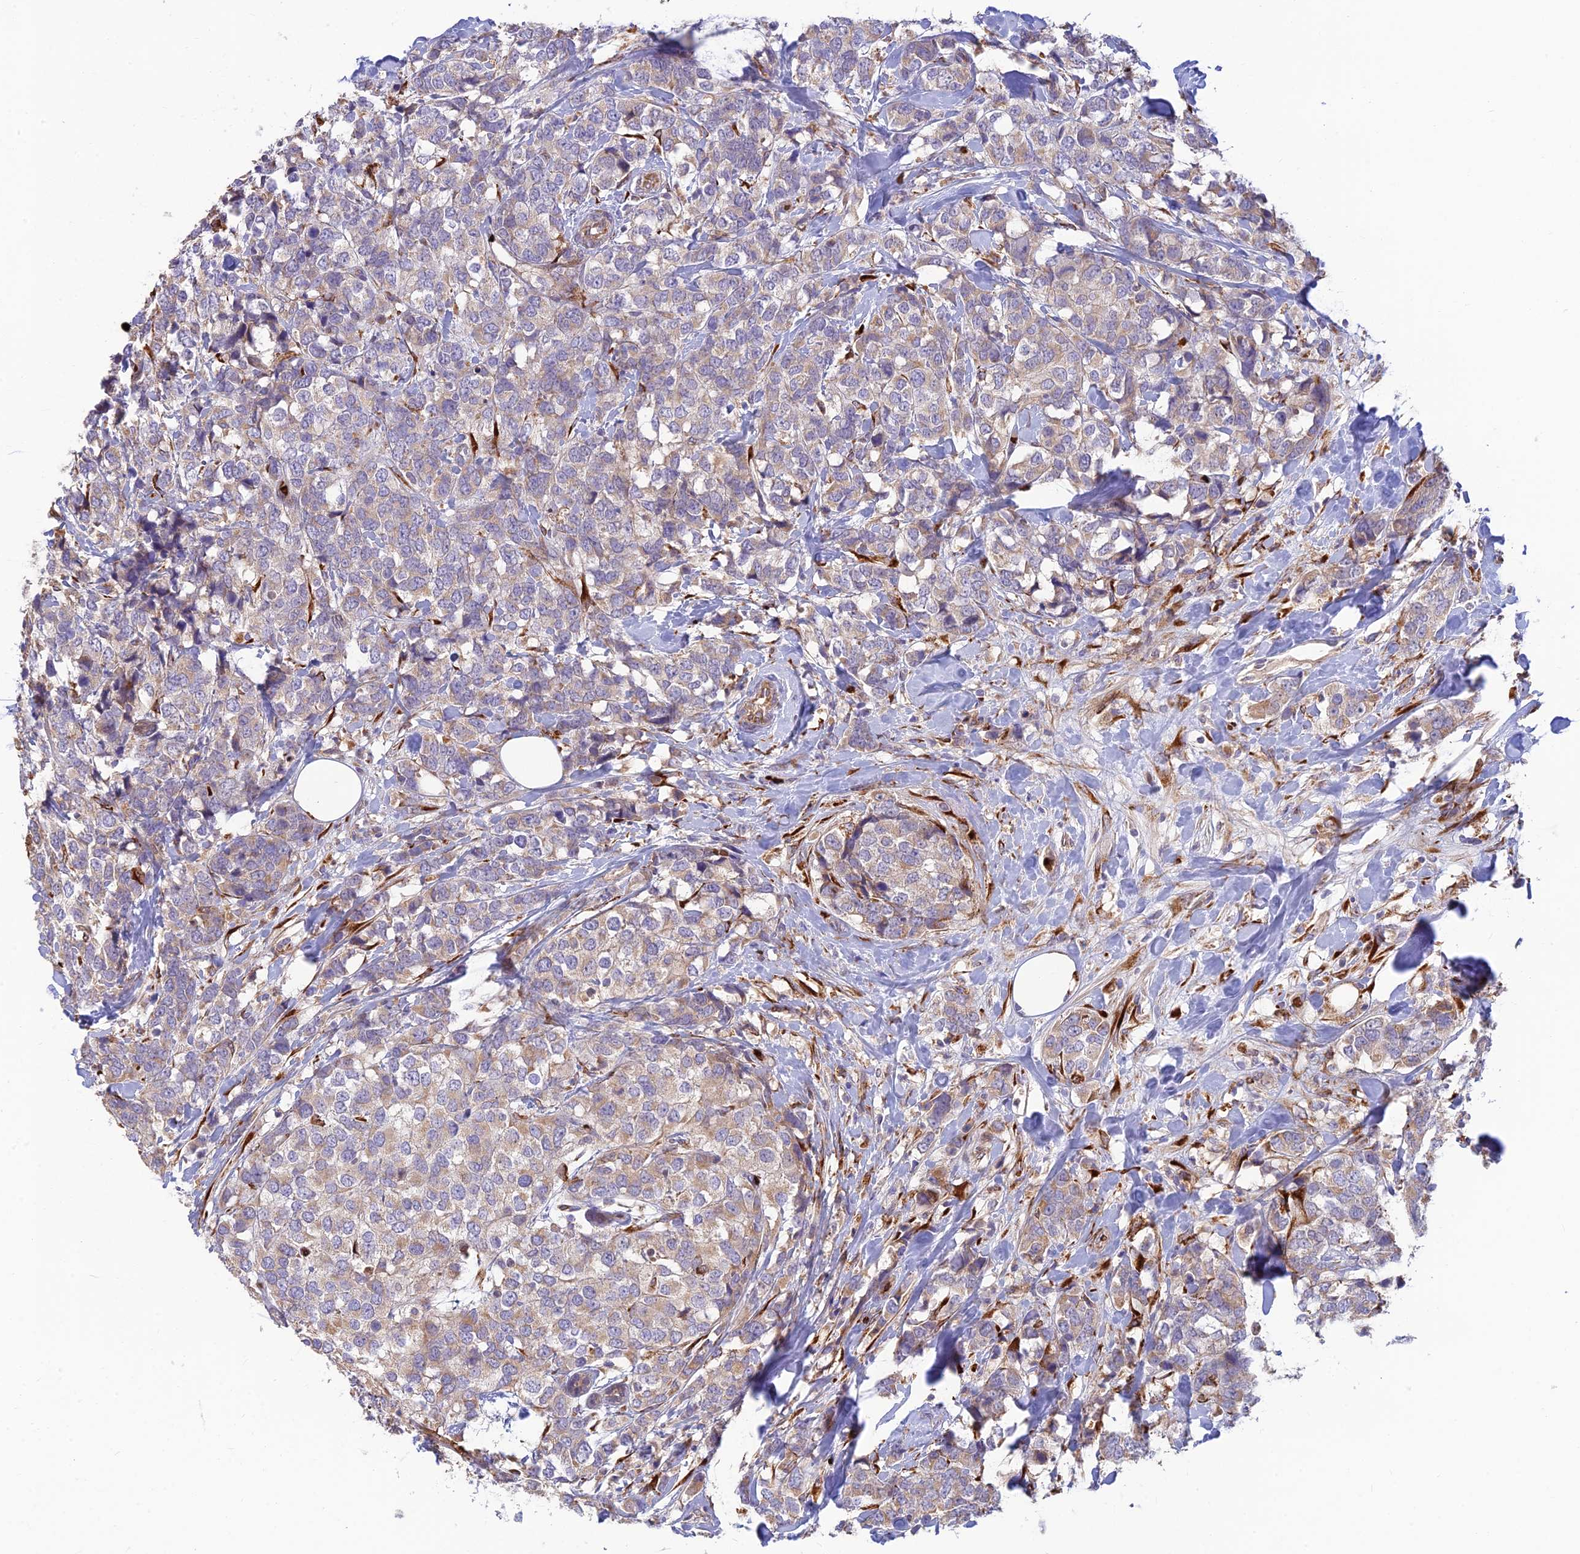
{"staining": {"intensity": "weak", "quantity": "<25%", "location": "cytoplasmic/membranous"}, "tissue": "breast cancer", "cell_type": "Tumor cells", "image_type": "cancer", "snomed": [{"axis": "morphology", "description": "Lobular carcinoma"}, {"axis": "topography", "description": "Breast"}], "caption": "There is no significant expression in tumor cells of breast cancer (lobular carcinoma).", "gene": "UFSP2", "patient": {"sex": "female", "age": 59}}